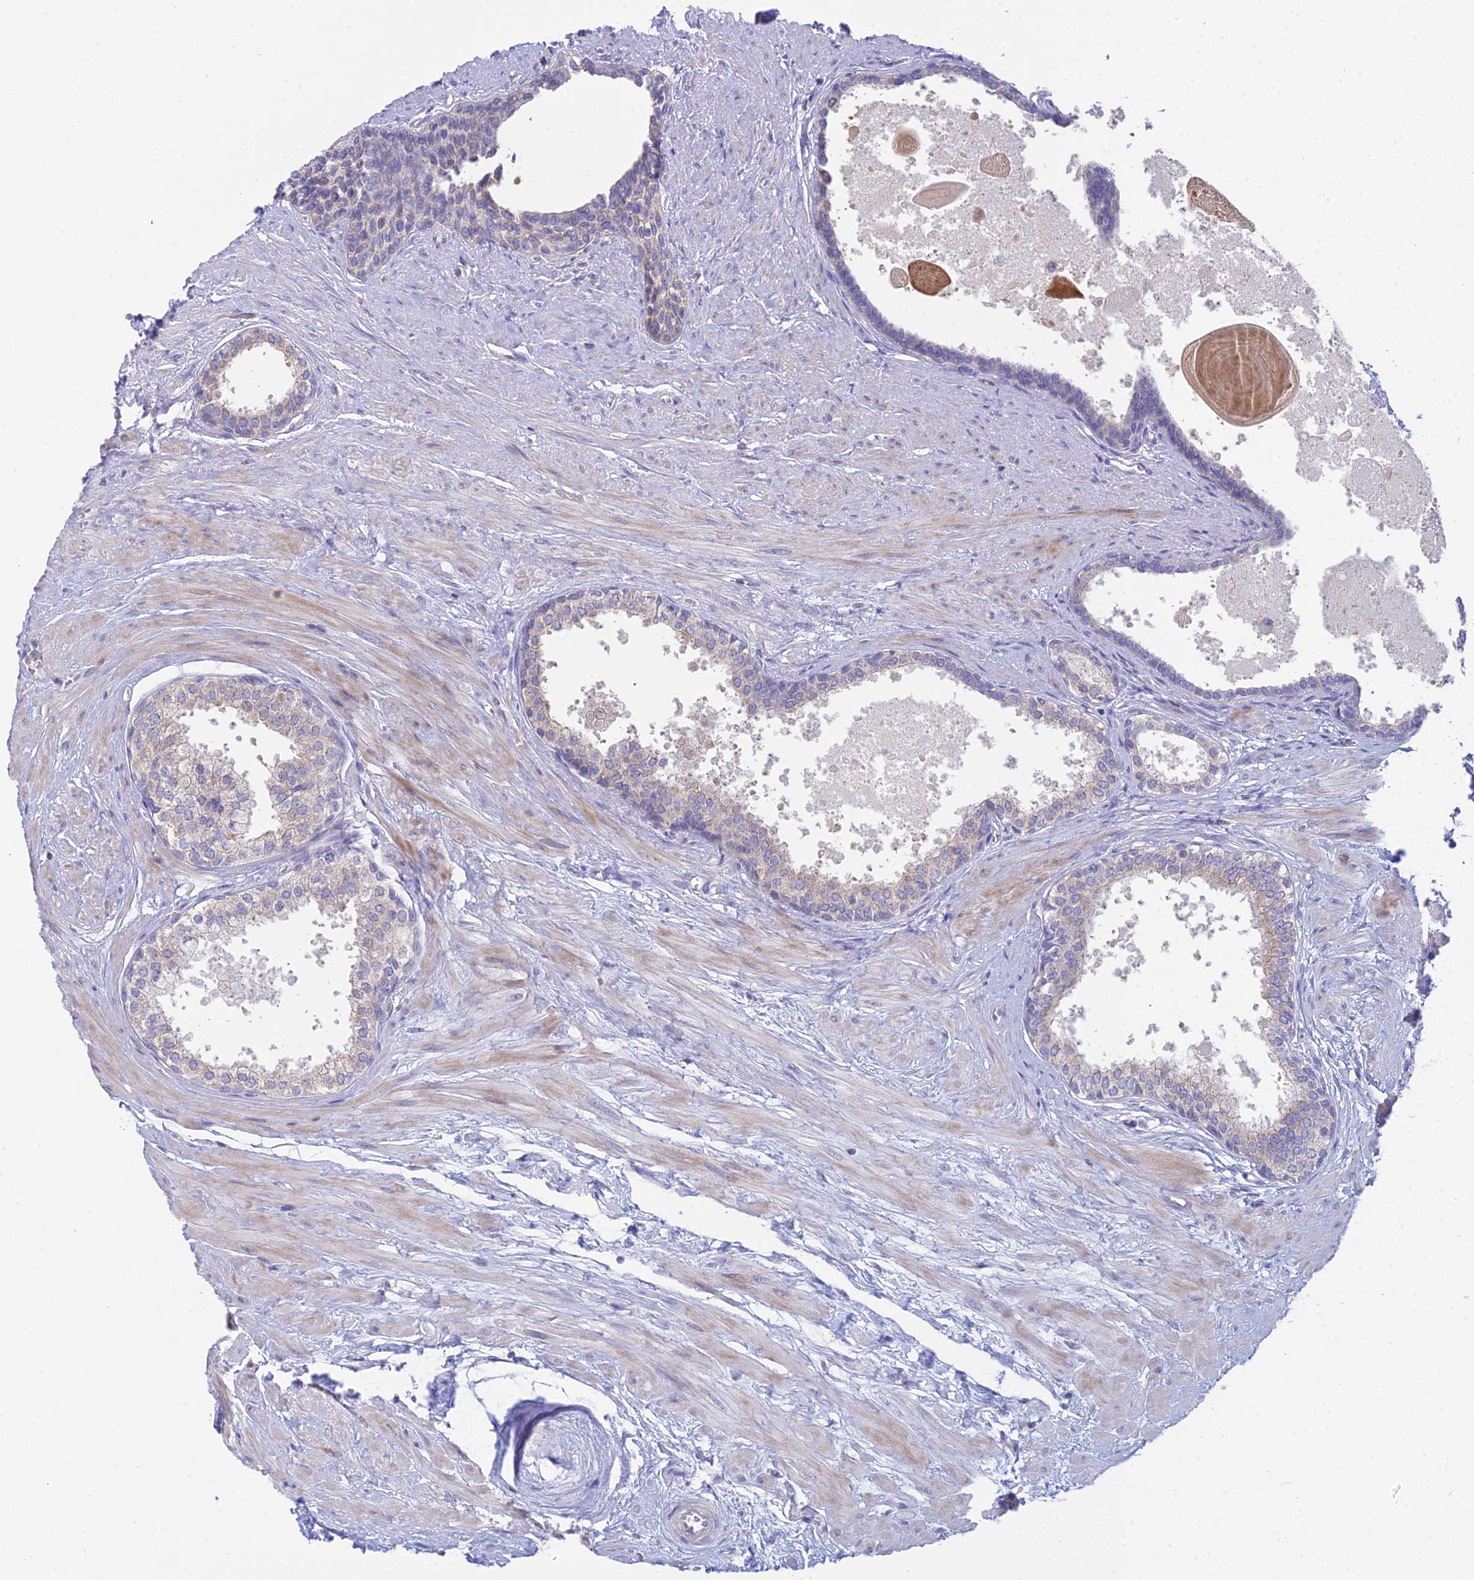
{"staining": {"intensity": "weak", "quantity": "<25%", "location": "cytoplasmic/membranous"}, "tissue": "prostate", "cell_type": "Glandular cells", "image_type": "normal", "snomed": [{"axis": "morphology", "description": "Normal tissue, NOS"}, {"axis": "topography", "description": "Prostate"}], "caption": "A high-resolution photomicrograph shows immunohistochemistry staining of normal prostate, which shows no significant positivity in glandular cells. The staining is performed using DAB (3,3'-diaminobenzidine) brown chromogen with nuclei counter-stained in using hematoxylin.", "gene": "CFAP206", "patient": {"sex": "male", "age": 57}}